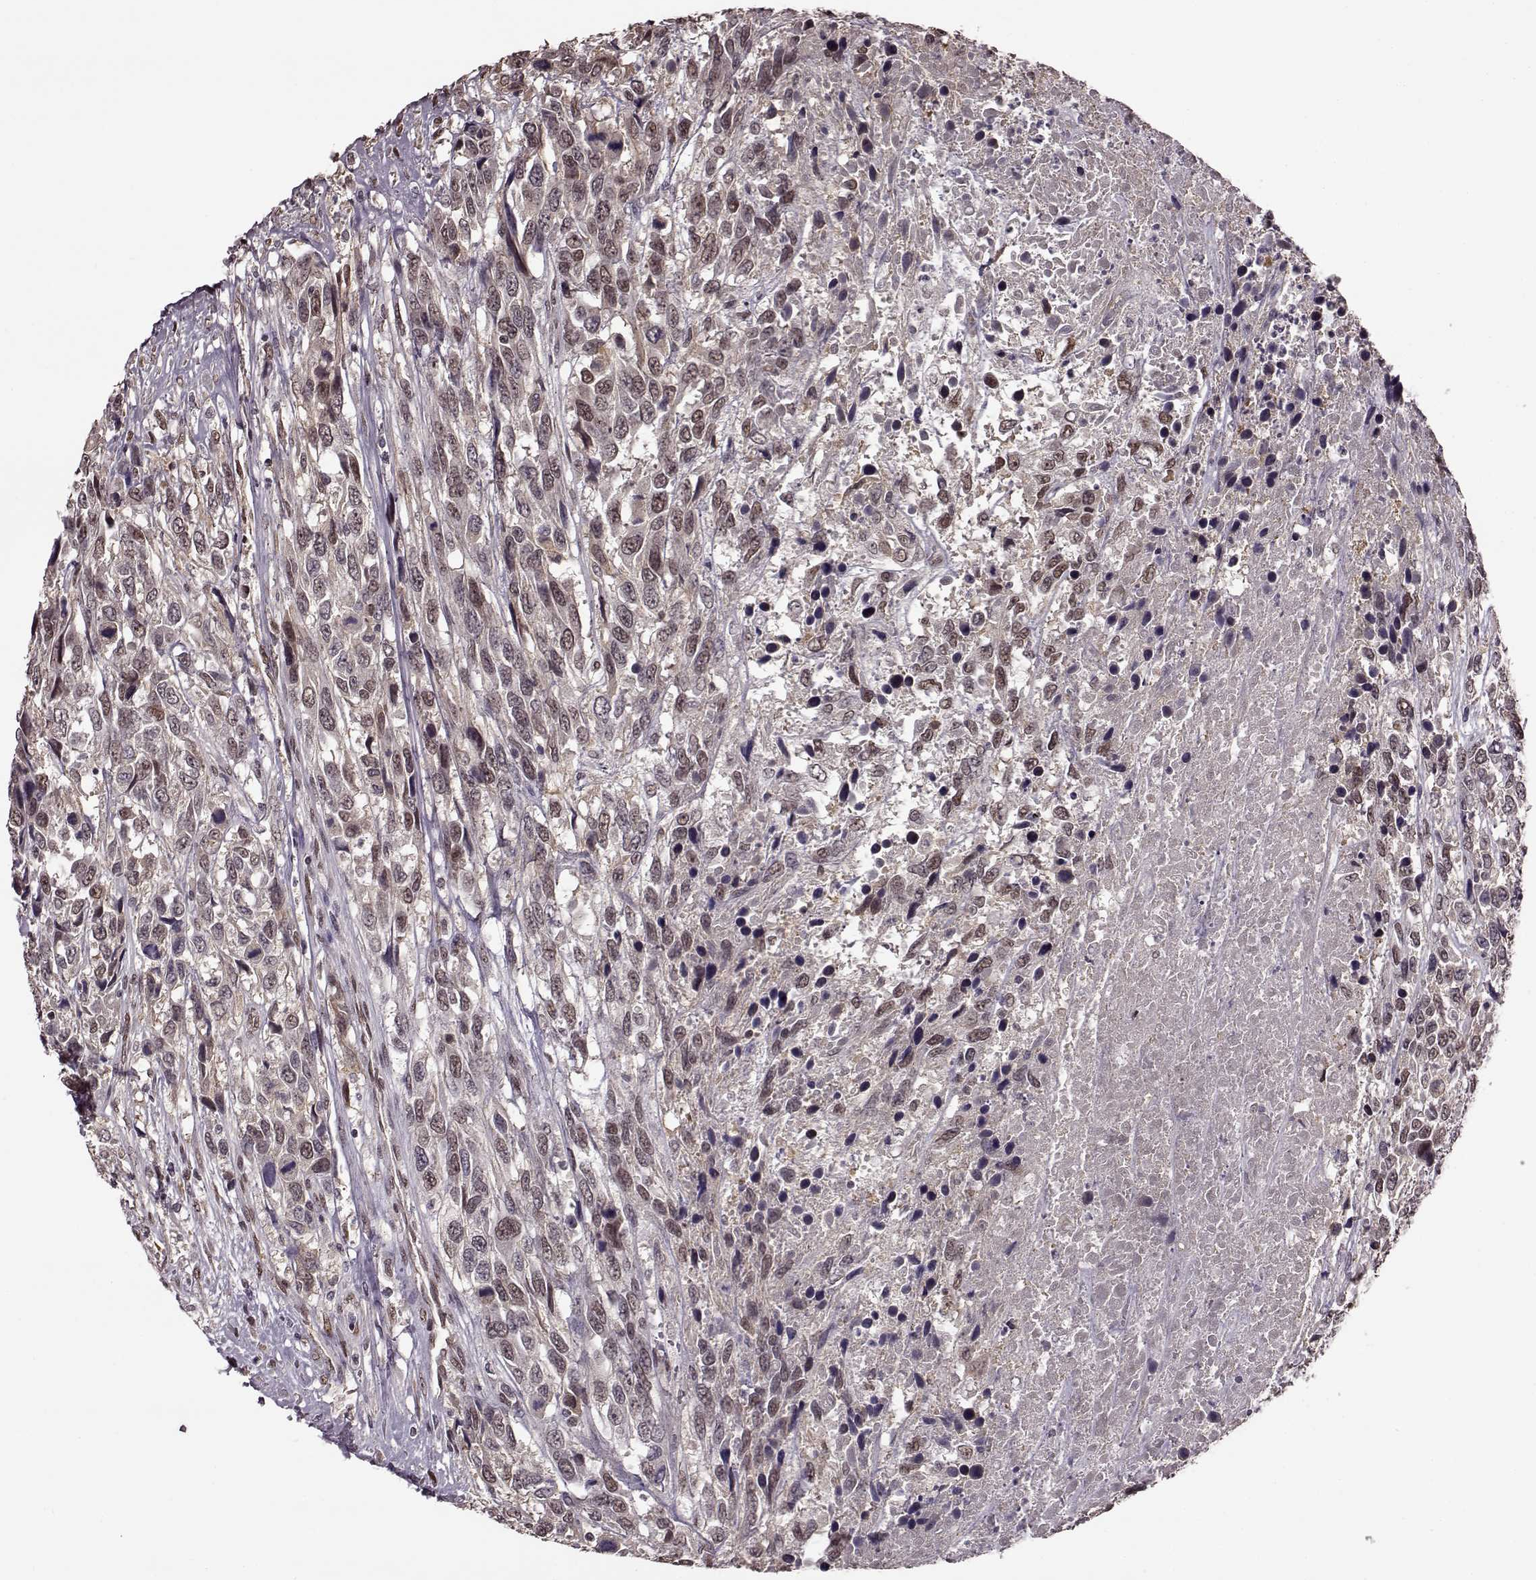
{"staining": {"intensity": "weak", "quantity": "25%-75%", "location": "nuclear"}, "tissue": "urothelial cancer", "cell_type": "Tumor cells", "image_type": "cancer", "snomed": [{"axis": "morphology", "description": "Urothelial carcinoma, High grade"}, {"axis": "topography", "description": "Urinary bladder"}], "caption": "About 25%-75% of tumor cells in high-grade urothelial carcinoma exhibit weak nuclear protein expression as visualized by brown immunohistochemical staining.", "gene": "FTO", "patient": {"sex": "female", "age": 70}}